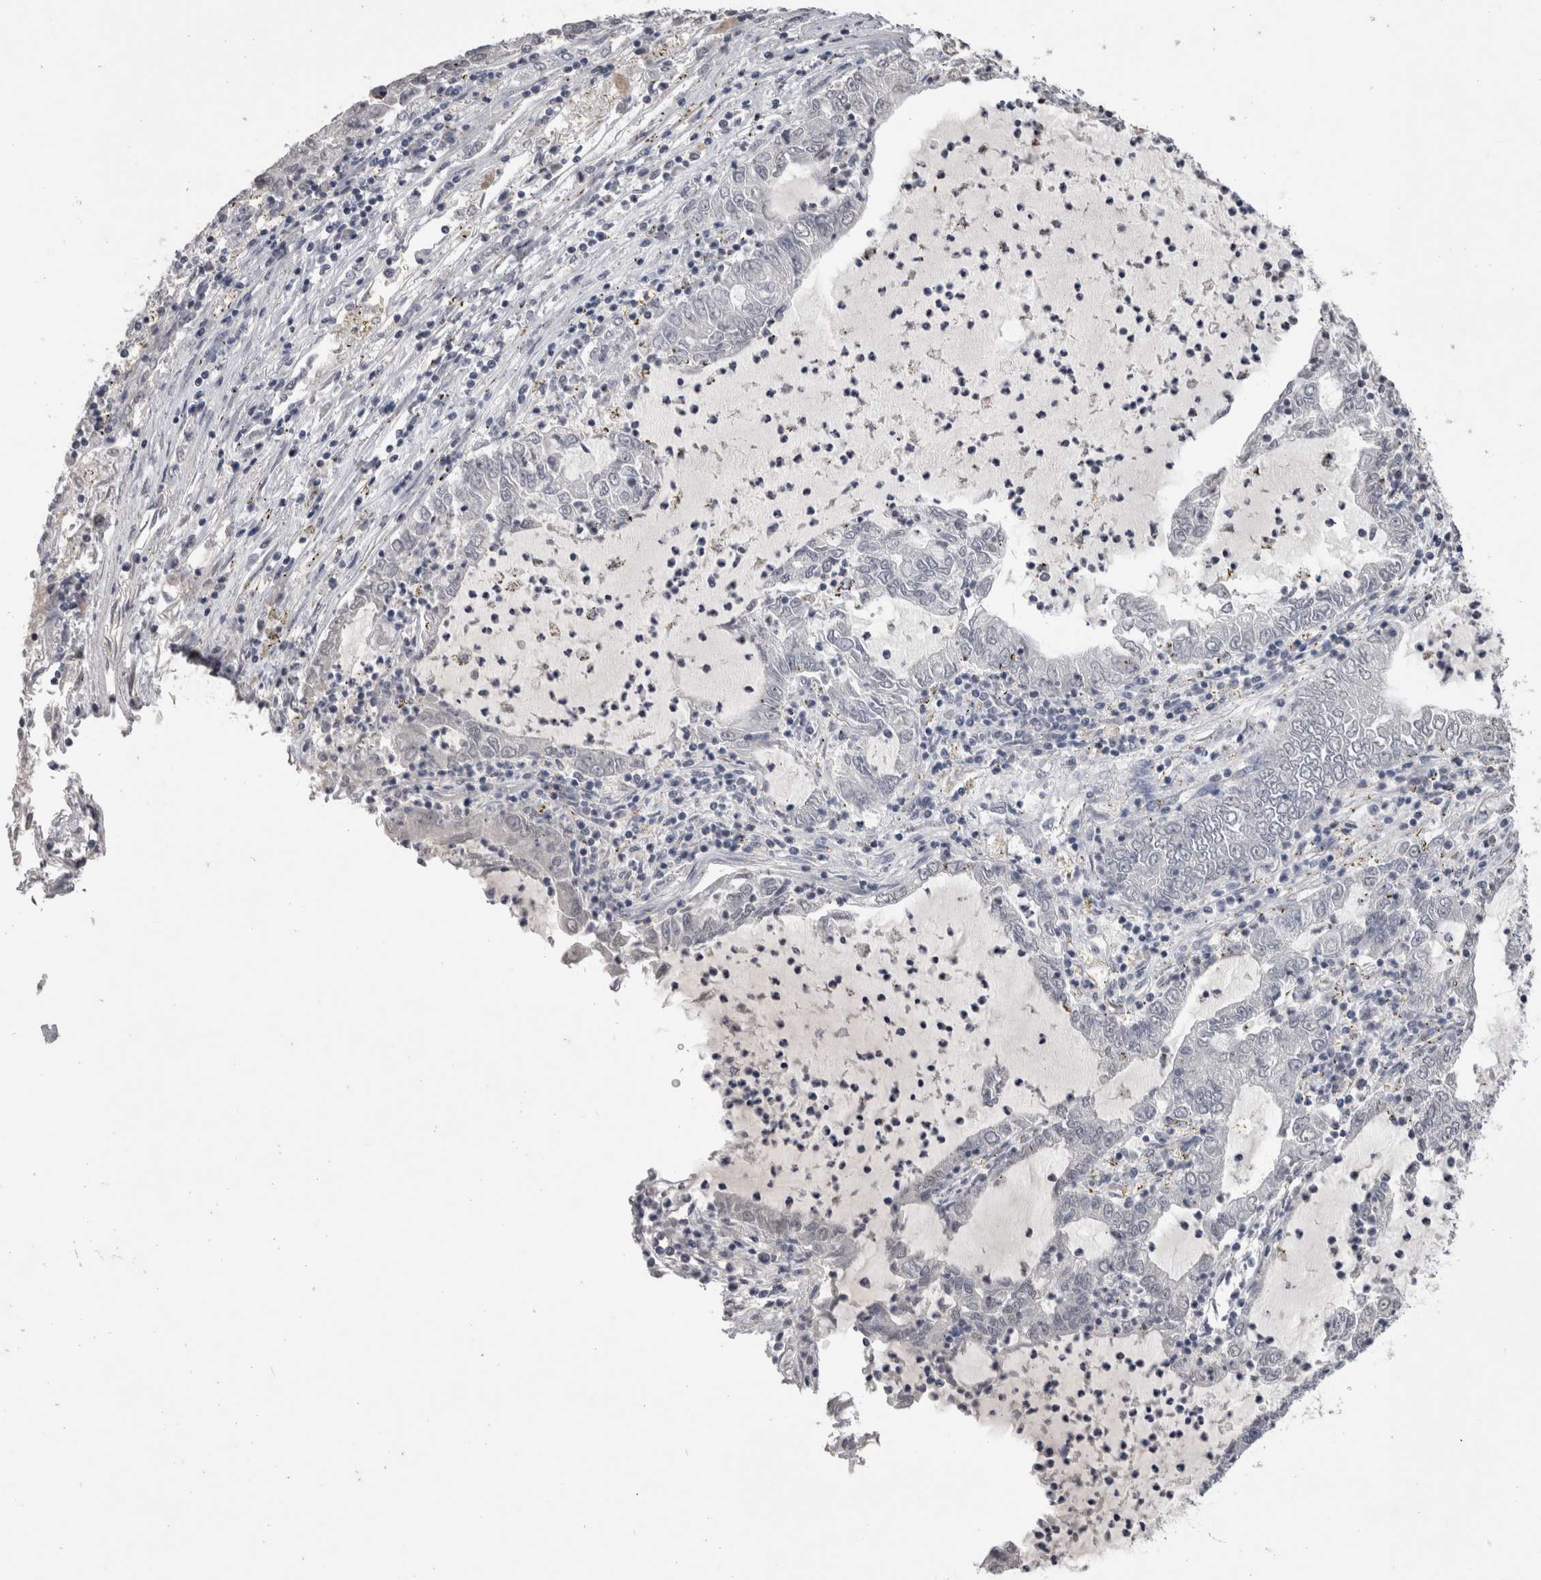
{"staining": {"intensity": "negative", "quantity": "none", "location": "none"}, "tissue": "lung cancer", "cell_type": "Tumor cells", "image_type": "cancer", "snomed": [{"axis": "morphology", "description": "Adenocarcinoma, NOS"}, {"axis": "topography", "description": "Lung"}], "caption": "Tumor cells are negative for brown protein staining in lung cancer (adenocarcinoma). (Immunohistochemistry (ihc), brightfield microscopy, high magnification).", "gene": "DDX17", "patient": {"sex": "female", "age": 51}}